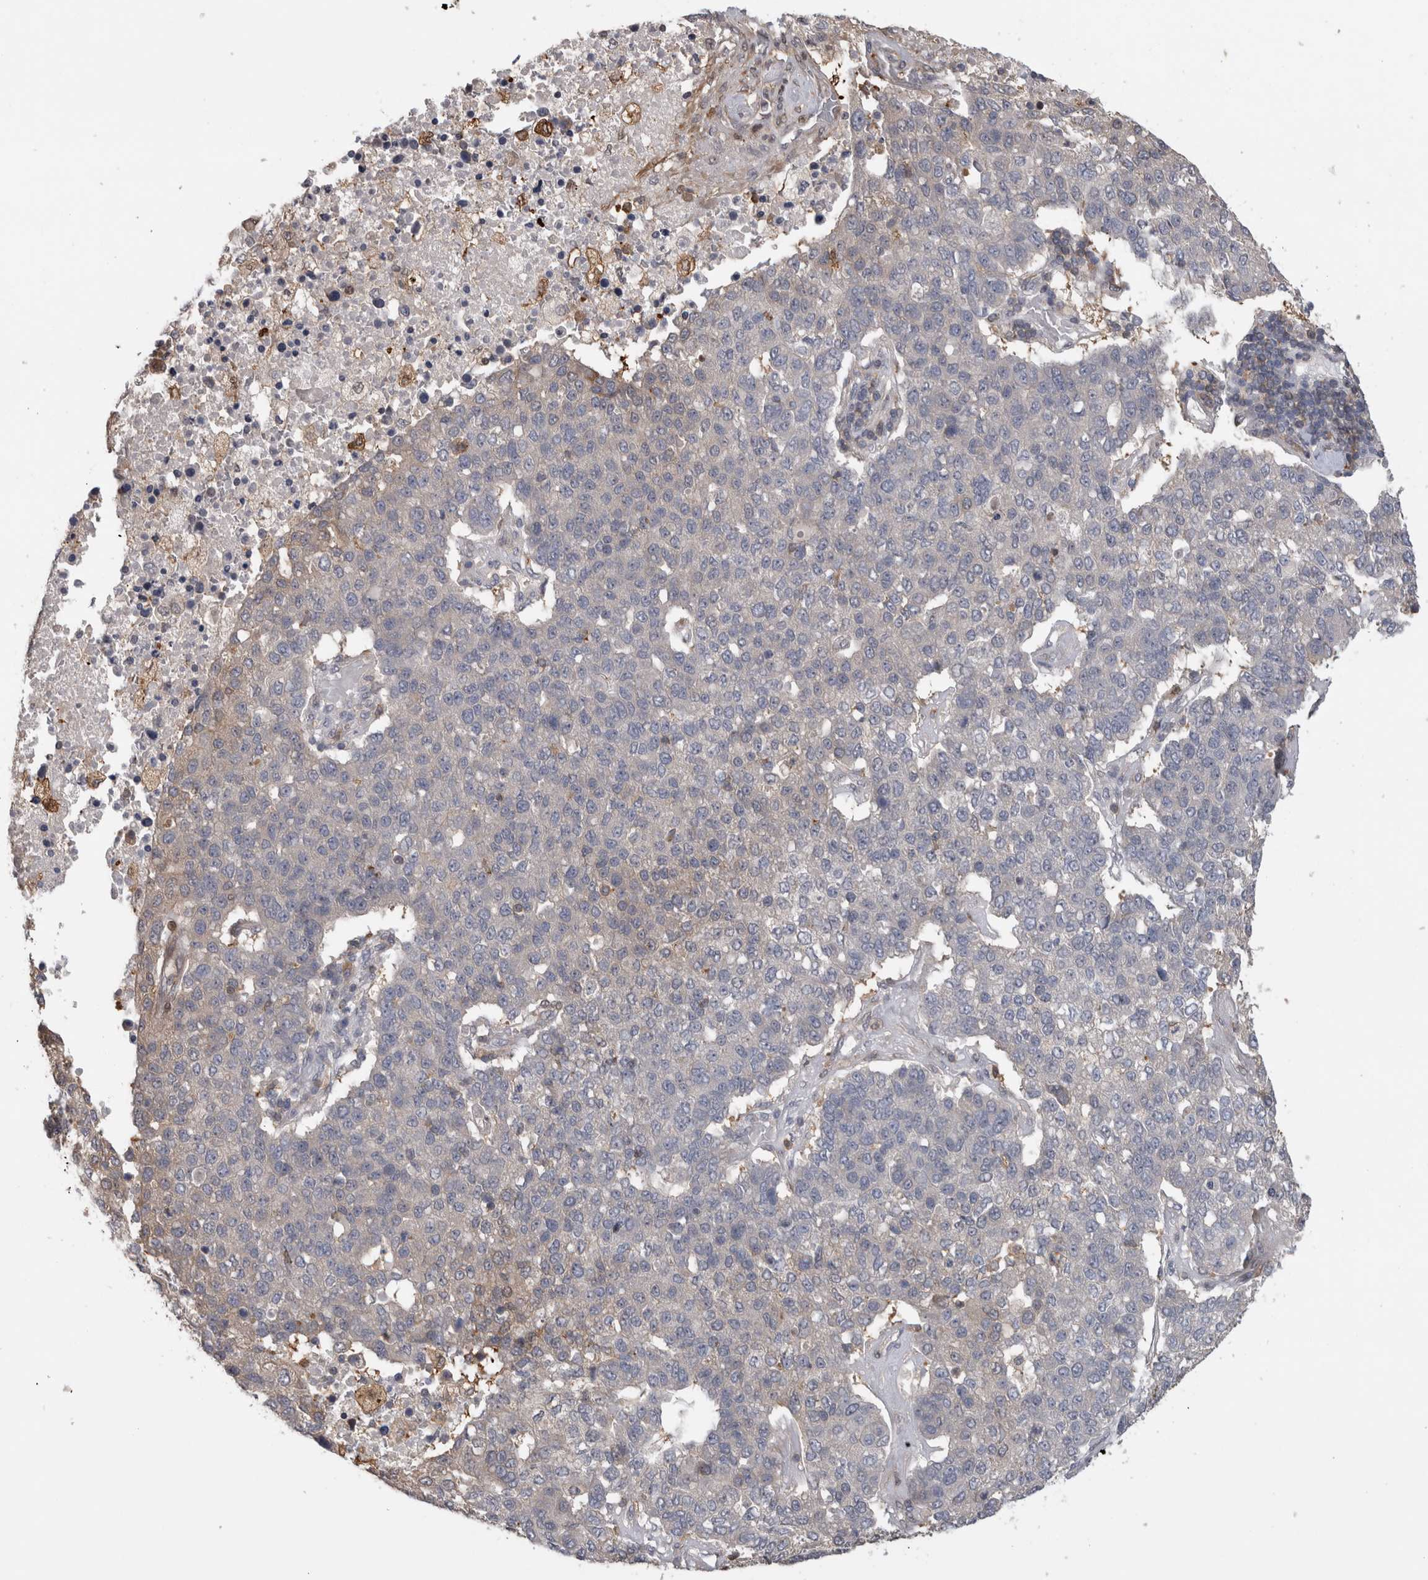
{"staining": {"intensity": "negative", "quantity": "none", "location": "none"}, "tissue": "pancreatic cancer", "cell_type": "Tumor cells", "image_type": "cancer", "snomed": [{"axis": "morphology", "description": "Adenocarcinoma, NOS"}, {"axis": "topography", "description": "Pancreas"}], "caption": "This is an immunohistochemistry (IHC) image of adenocarcinoma (pancreatic). There is no positivity in tumor cells.", "gene": "USH1G", "patient": {"sex": "female", "age": 61}}